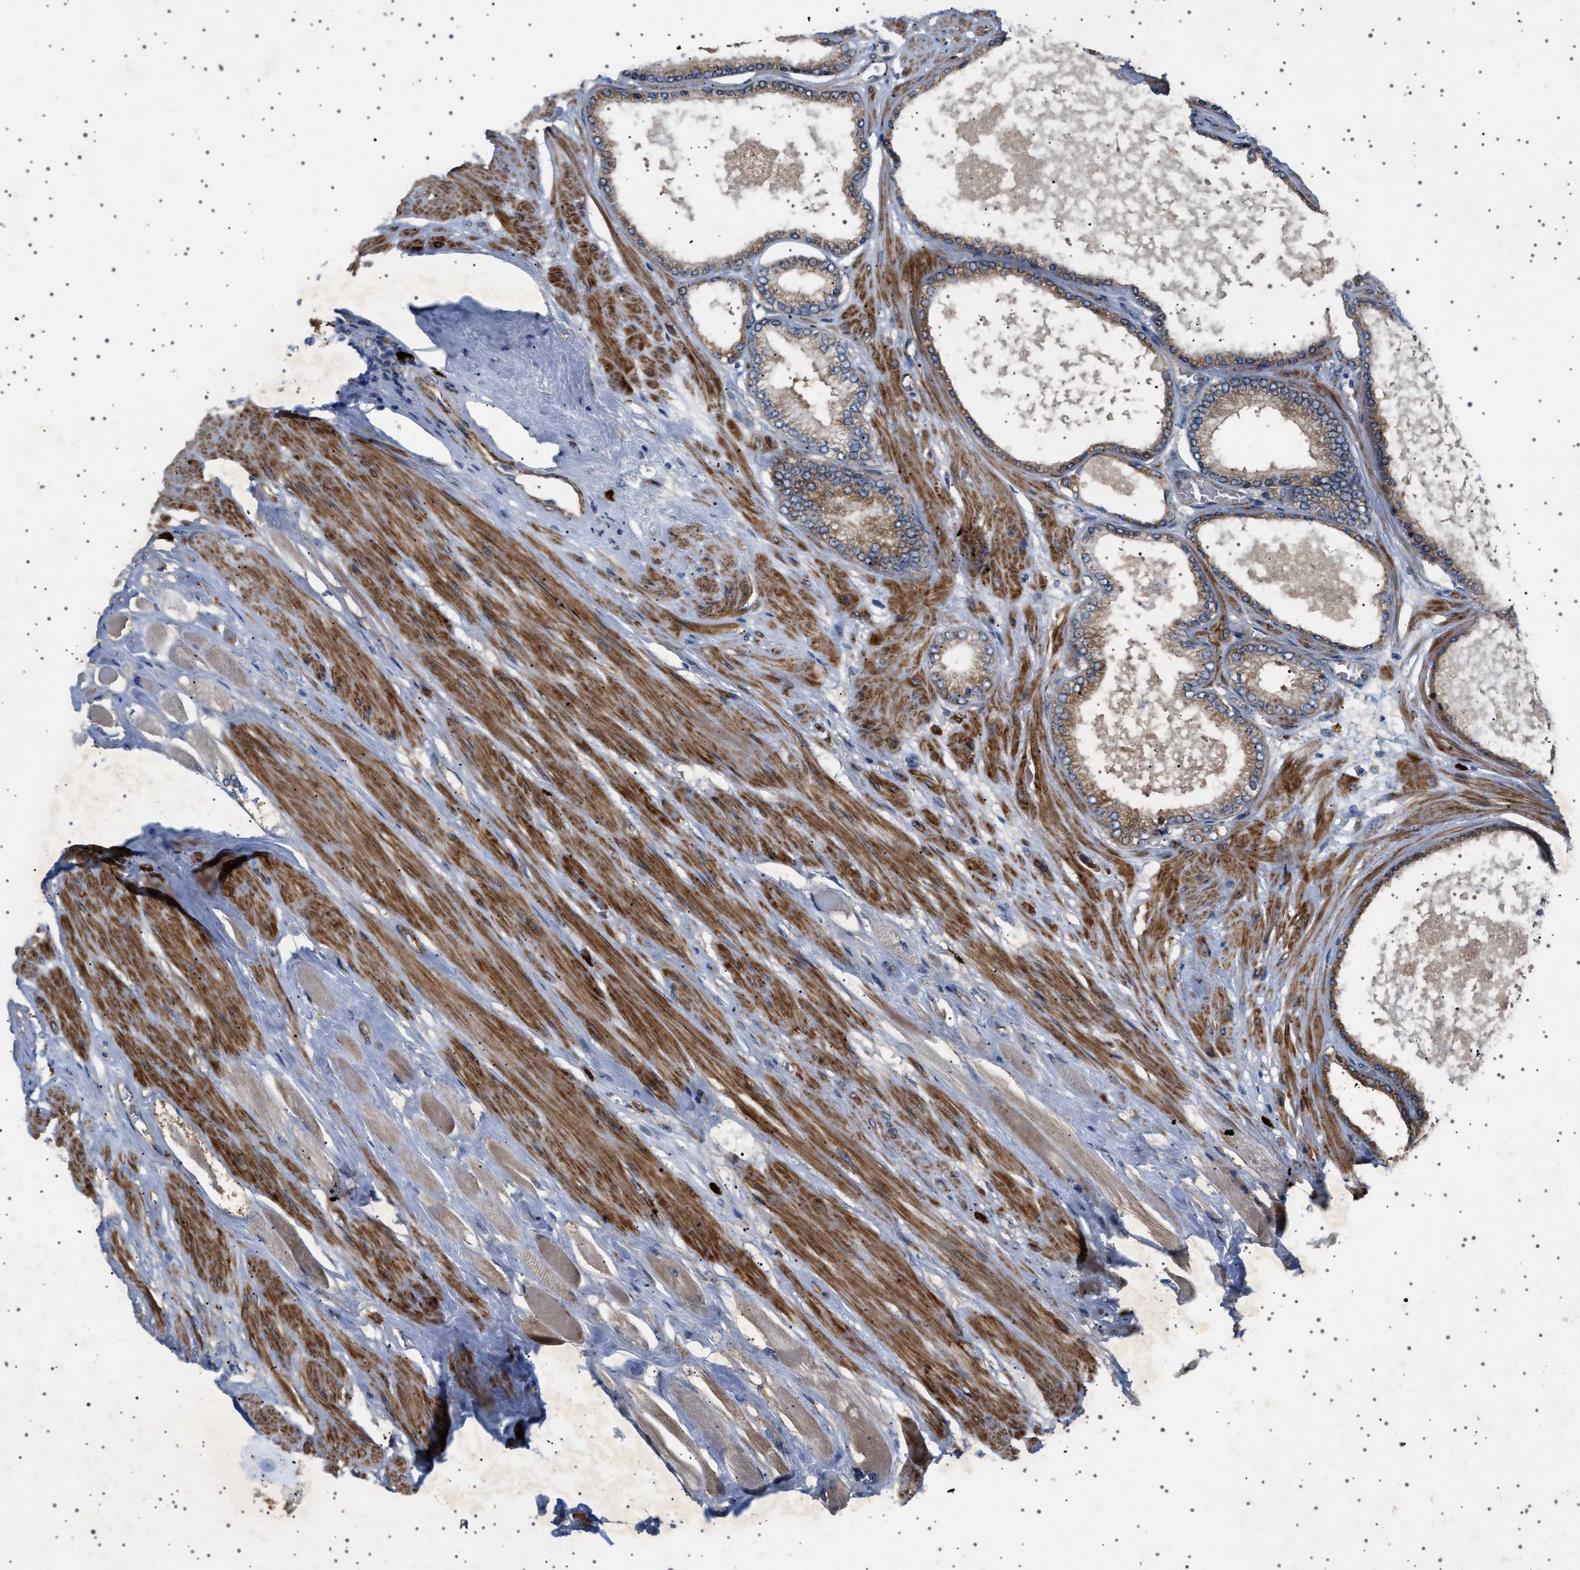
{"staining": {"intensity": "moderate", "quantity": ">75%", "location": "cytoplasmic/membranous"}, "tissue": "prostate cancer", "cell_type": "Tumor cells", "image_type": "cancer", "snomed": [{"axis": "morphology", "description": "Adenocarcinoma, High grade"}, {"axis": "topography", "description": "Prostate"}], "caption": "DAB (3,3'-diaminobenzidine) immunohistochemical staining of human high-grade adenocarcinoma (prostate) exhibits moderate cytoplasmic/membranous protein positivity in approximately >75% of tumor cells. The protein is stained brown, and the nuclei are stained in blue (DAB (3,3'-diaminobenzidine) IHC with brightfield microscopy, high magnification).", "gene": "CCDC186", "patient": {"sex": "male", "age": 61}}